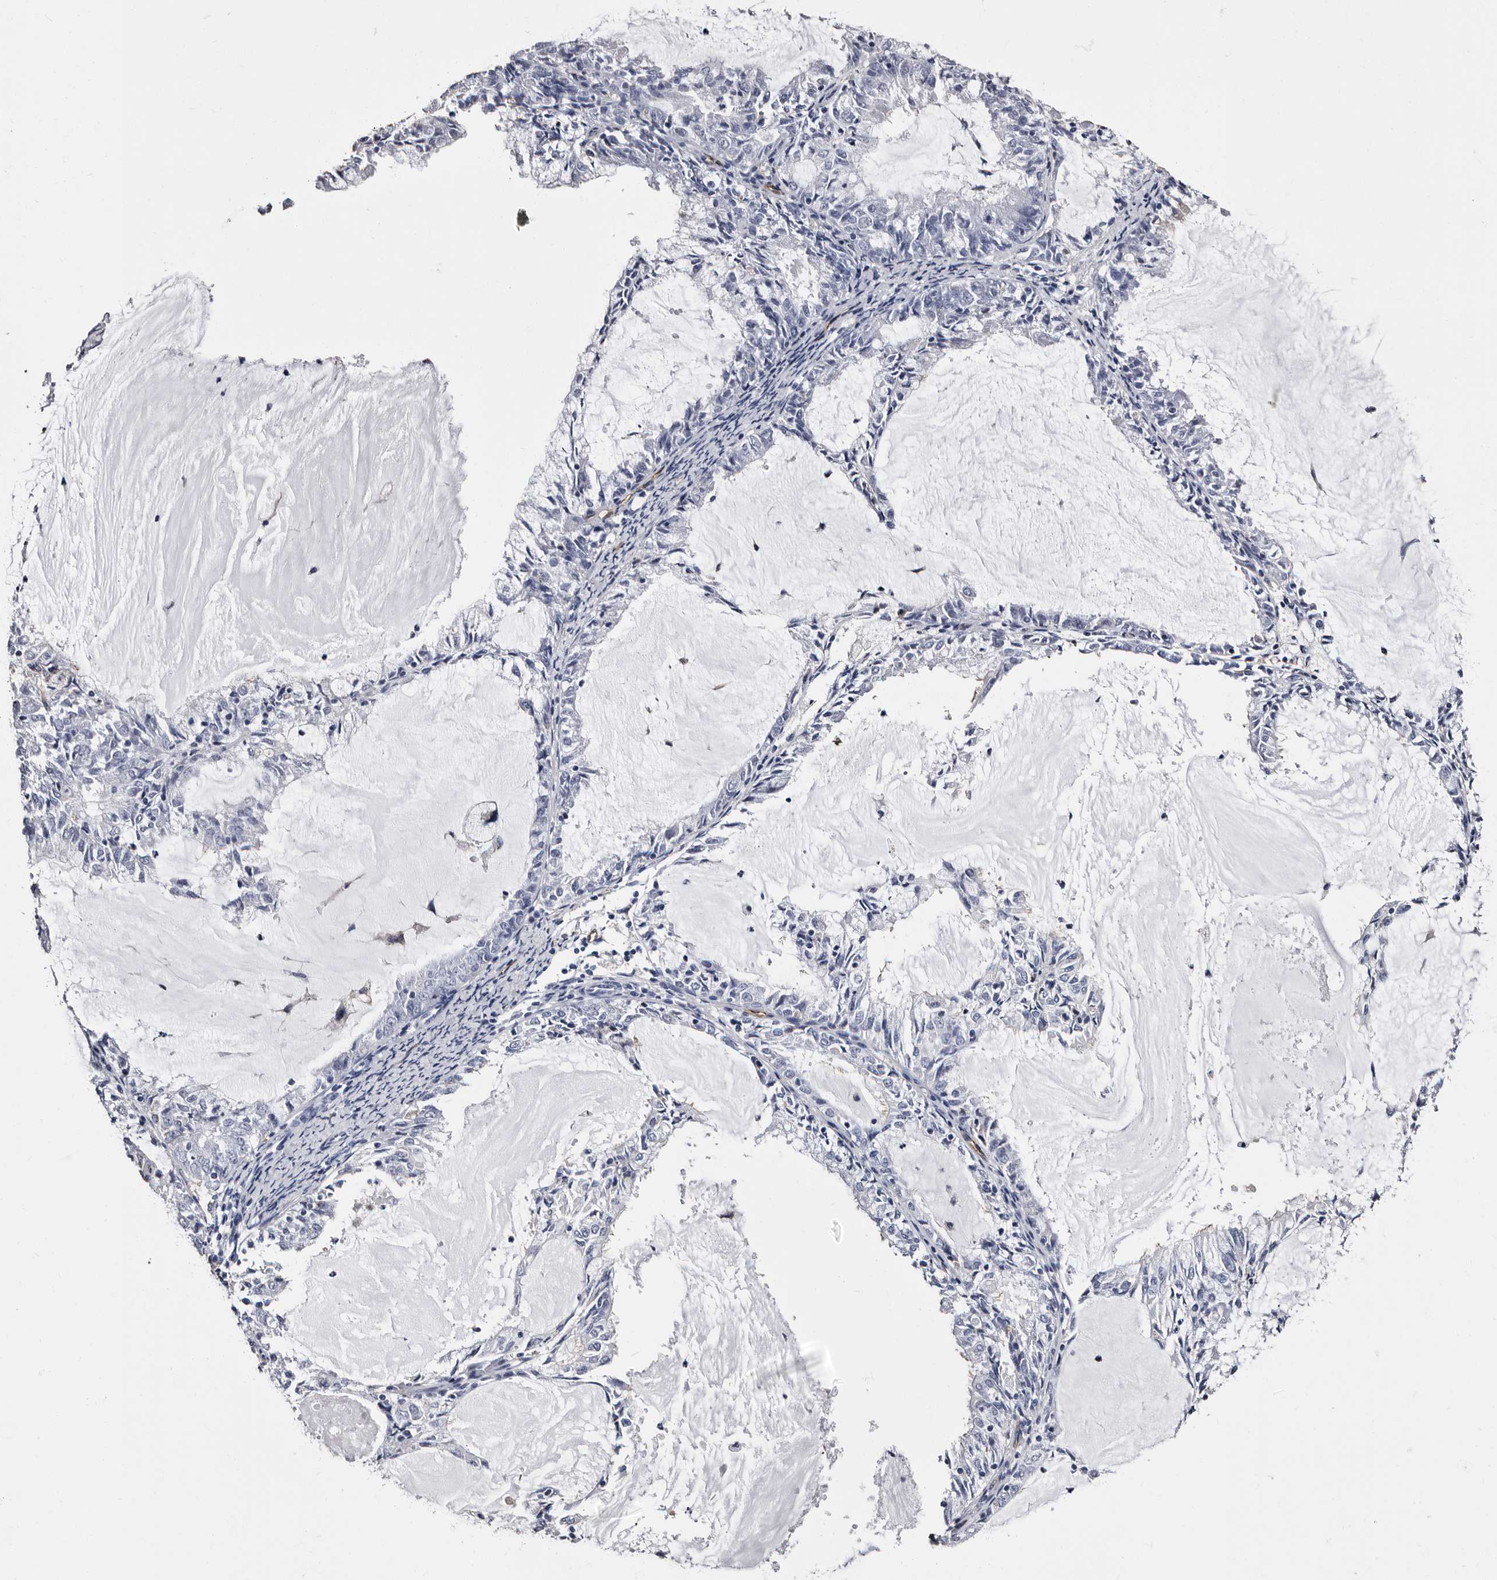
{"staining": {"intensity": "negative", "quantity": "none", "location": "none"}, "tissue": "endometrial cancer", "cell_type": "Tumor cells", "image_type": "cancer", "snomed": [{"axis": "morphology", "description": "Adenocarcinoma, NOS"}, {"axis": "topography", "description": "Endometrium"}], "caption": "An immunohistochemistry histopathology image of adenocarcinoma (endometrial) is shown. There is no staining in tumor cells of adenocarcinoma (endometrial).", "gene": "EPB41L3", "patient": {"sex": "female", "age": 57}}